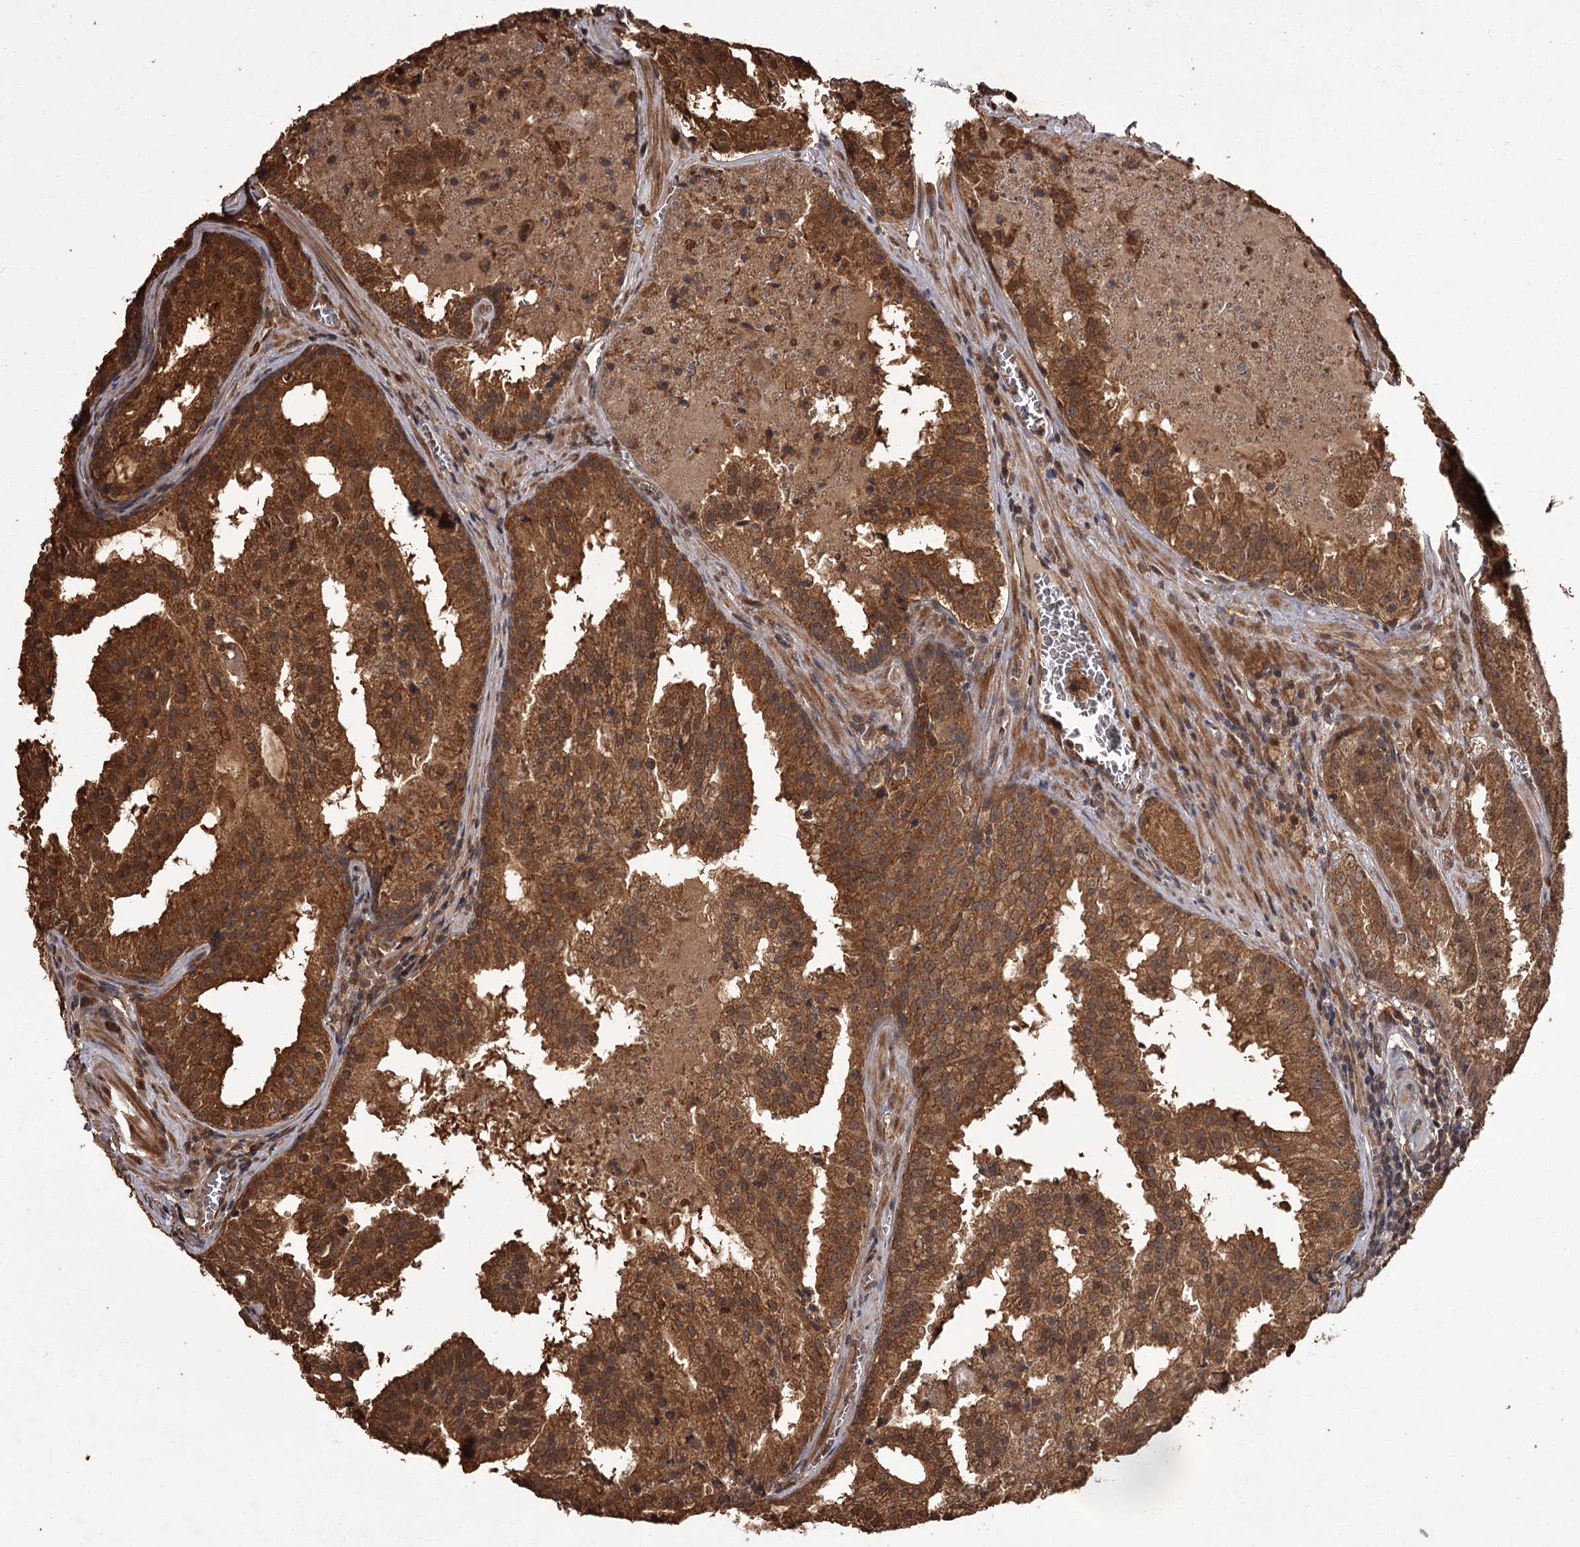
{"staining": {"intensity": "strong", "quantity": ">75%", "location": "cytoplasmic/membranous,nuclear"}, "tissue": "prostate cancer", "cell_type": "Tumor cells", "image_type": "cancer", "snomed": [{"axis": "morphology", "description": "Adenocarcinoma, High grade"}, {"axis": "topography", "description": "Prostate"}], "caption": "This histopathology image reveals IHC staining of prostate cancer (adenocarcinoma (high-grade)), with high strong cytoplasmic/membranous and nuclear expression in about >75% of tumor cells.", "gene": "NPRL2", "patient": {"sex": "male", "age": 68}}